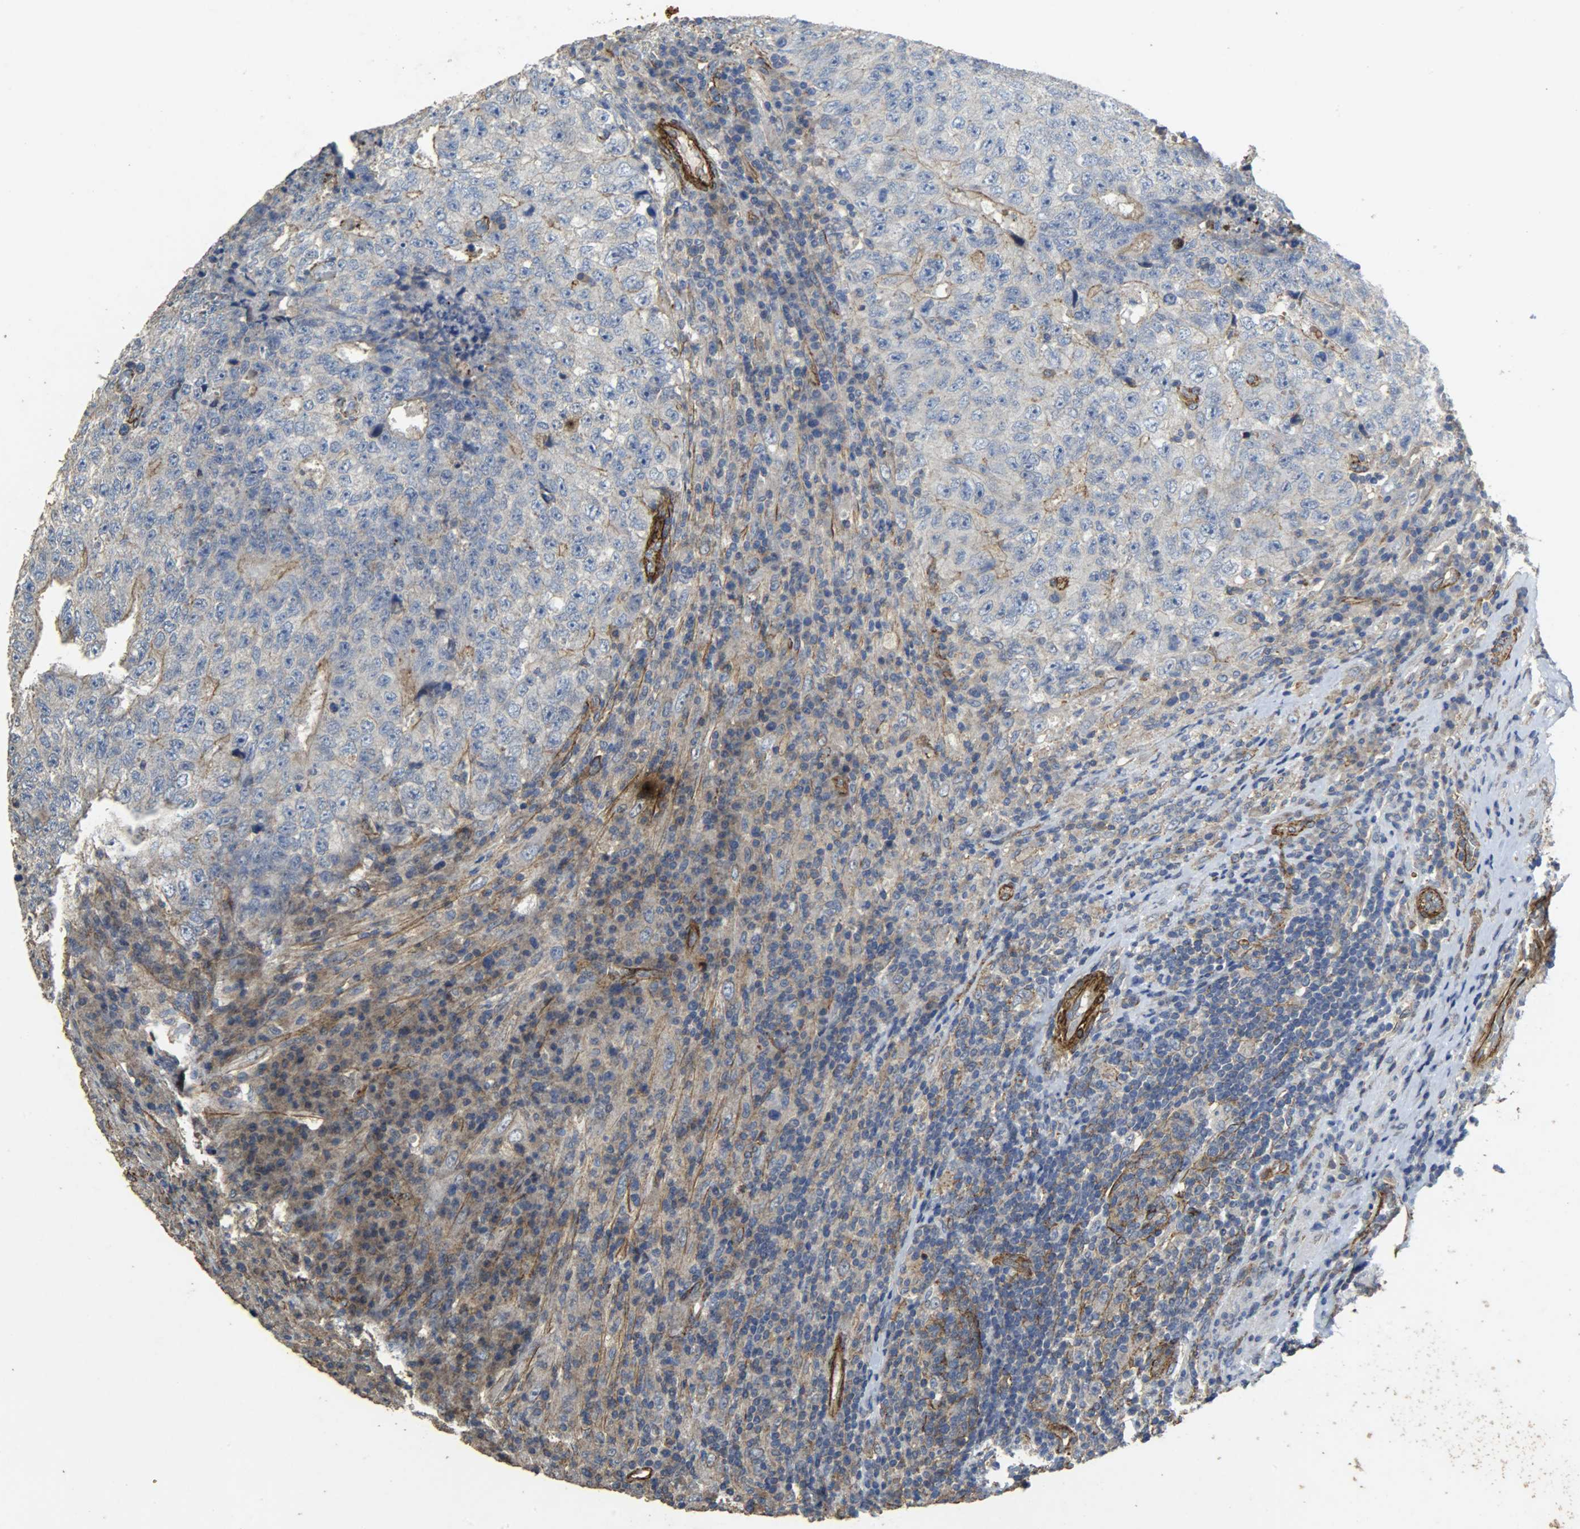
{"staining": {"intensity": "negative", "quantity": "none", "location": "none"}, "tissue": "testis cancer", "cell_type": "Tumor cells", "image_type": "cancer", "snomed": [{"axis": "morphology", "description": "Necrosis, NOS"}, {"axis": "morphology", "description": "Carcinoma, Embryonal, NOS"}, {"axis": "topography", "description": "Testis"}], "caption": "This is an immunohistochemistry histopathology image of human testis cancer. There is no staining in tumor cells.", "gene": "TPM4", "patient": {"sex": "male", "age": 19}}